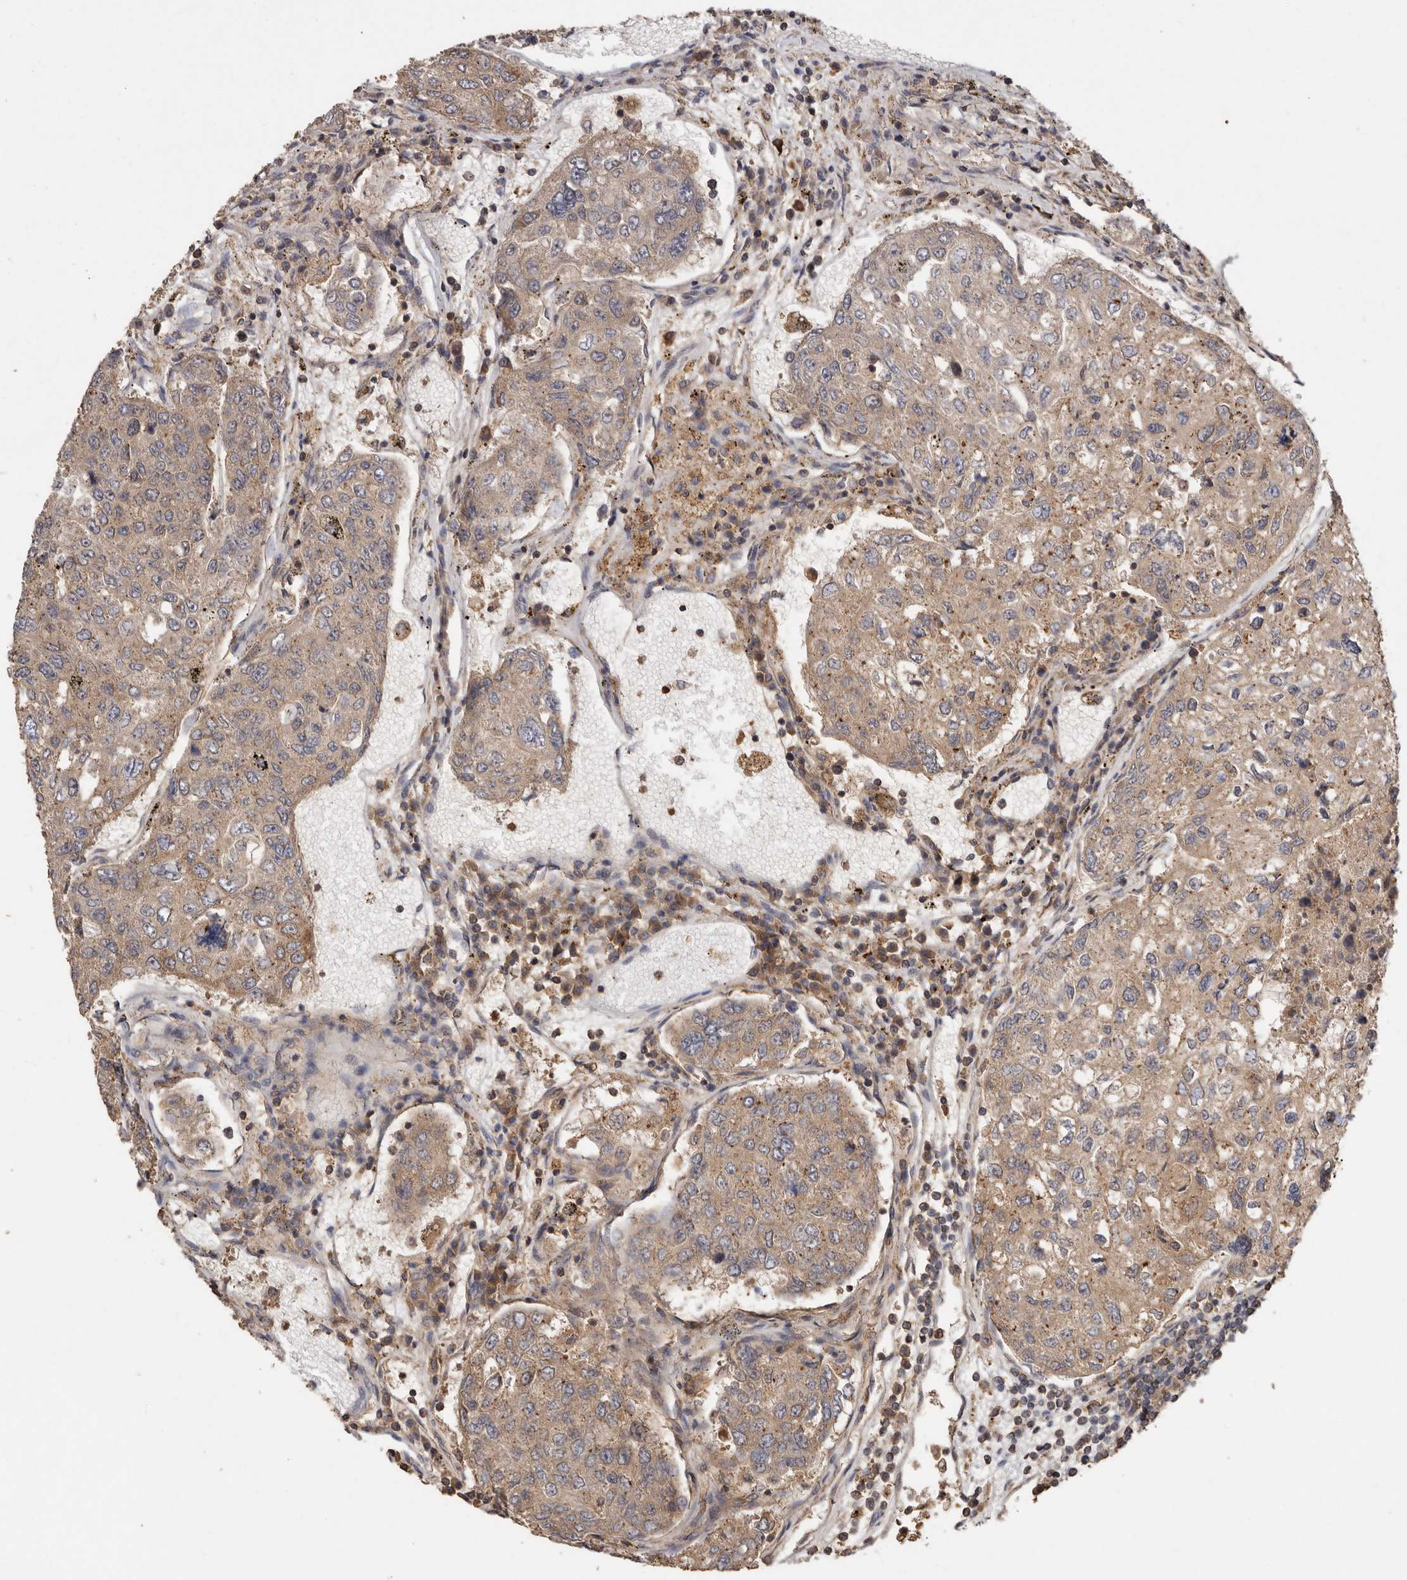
{"staining": {"intensity": "weak", "quantity": ">75%", "location": "cytoplasmic/membranous"}, "tissue": "urothelial cancer", "cell_type": "Tumor cells", "image_type": "cancer", "snomed": [{"axis": "morphology", "description": "Urothelial carcinoma, High grade"}, {"axis": "topography", "description": "Lymph node"}, {"axis": "topography", "description": "Urinary bladder"}], "caption": "IHC histopathology image of human urothelial cancer stained for a protein (brown), which displays low levels of weak cytoplasmic/membranous positivity in approximately >75% of tumor cells.", "gene": "RWDD1", "patient": {"sex": "male", "age": 51}}